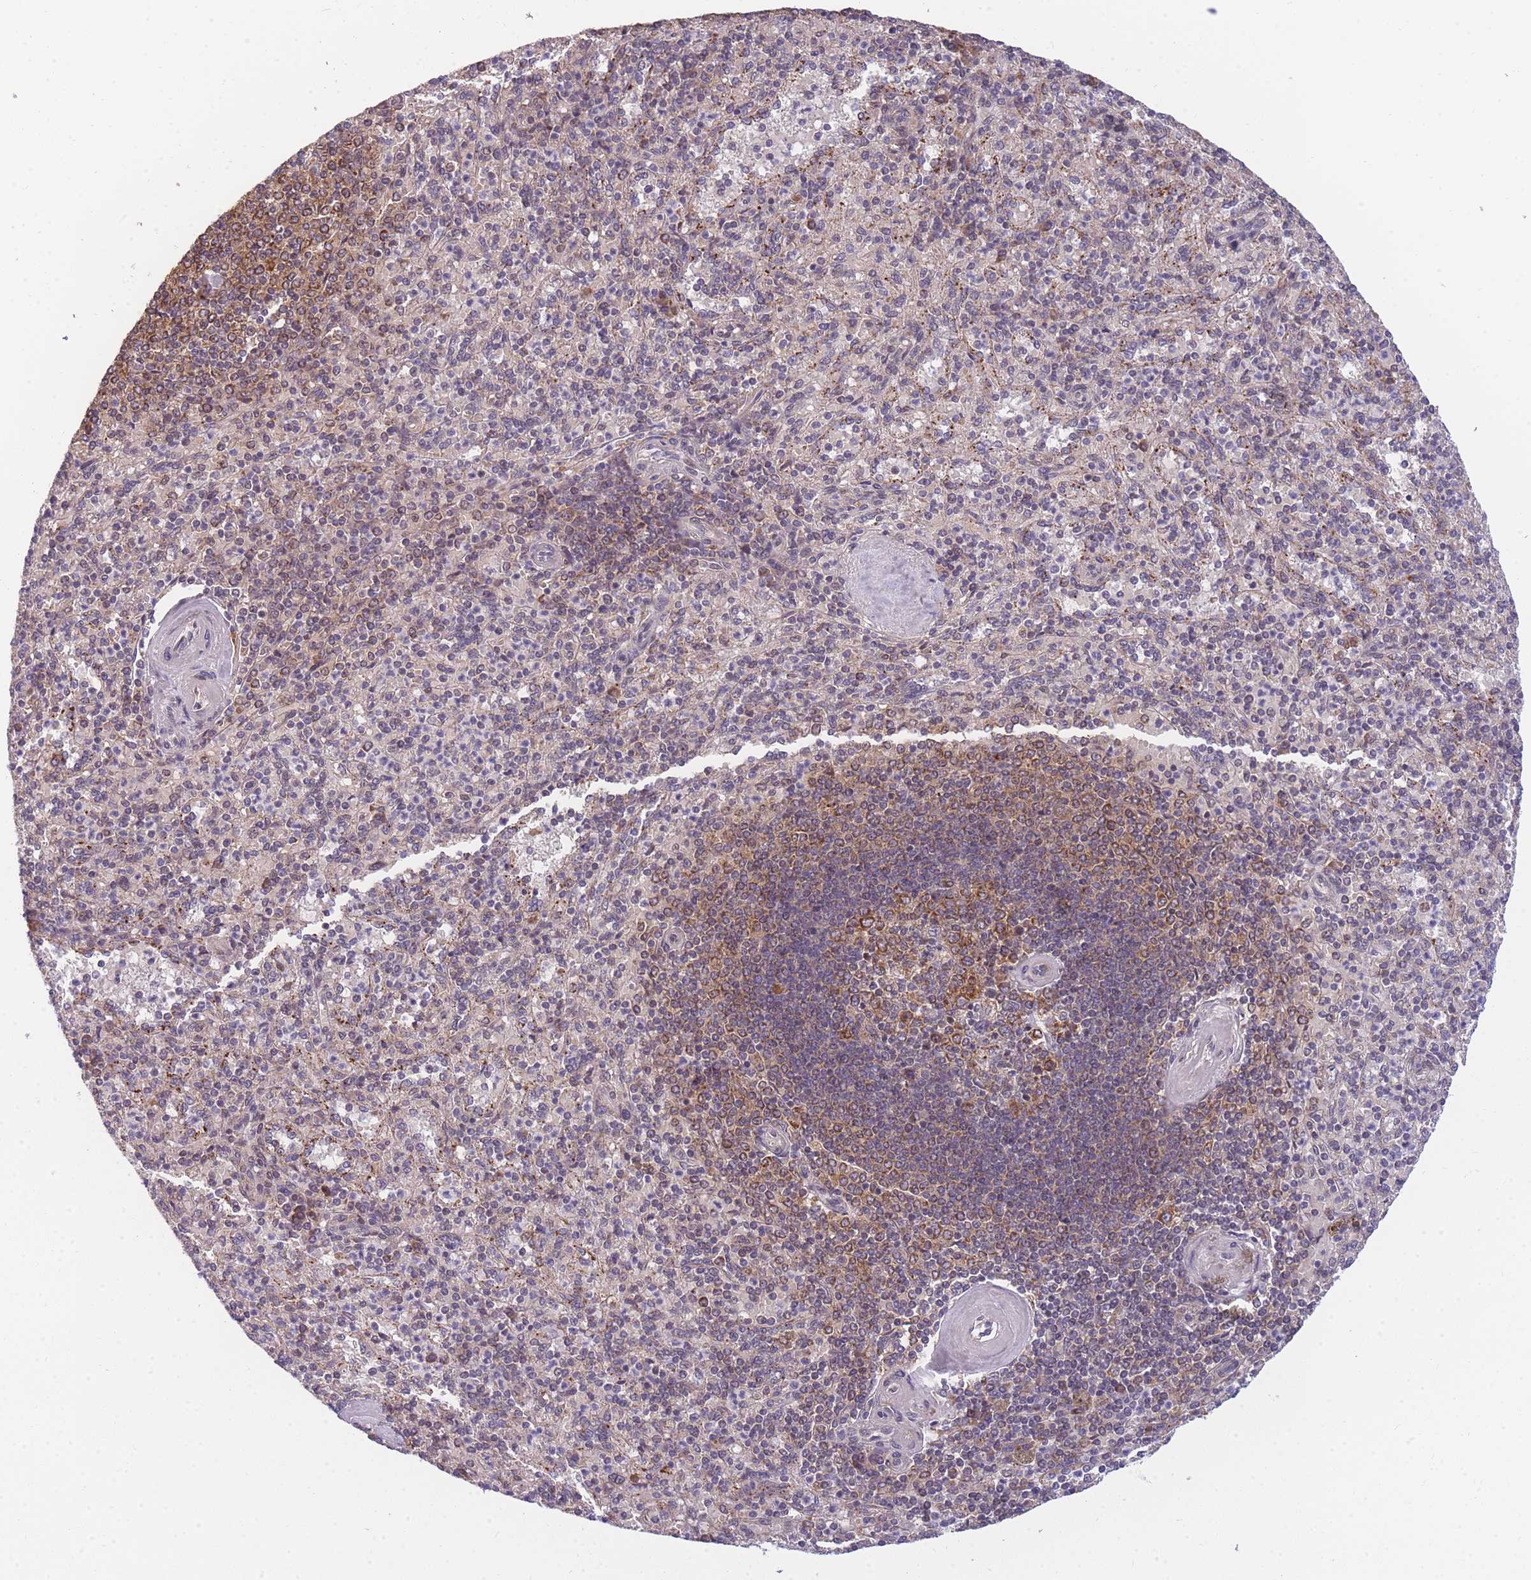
{"staining": {"intensity": "negative", "quantity": "none", "location": "none"}, "tissue": "spleen", "cell_type": "Cells in red pulp", "image_type": "normal", "snomed": [{"axis": "morphology", "description": "Normal tissue, NOS"}, {"axis": "topography", "description": "Spleen"}], "caption": "Cells in red pulp show no significant positivity in benign spleen. Brightfield microscopy of immunohistochemistry stained with DAB (brown) and hematoxylin (blue), captured at high magnification.", "gene": "ENSG00000276345", "patient": {"sex": "male", "age": 82}}